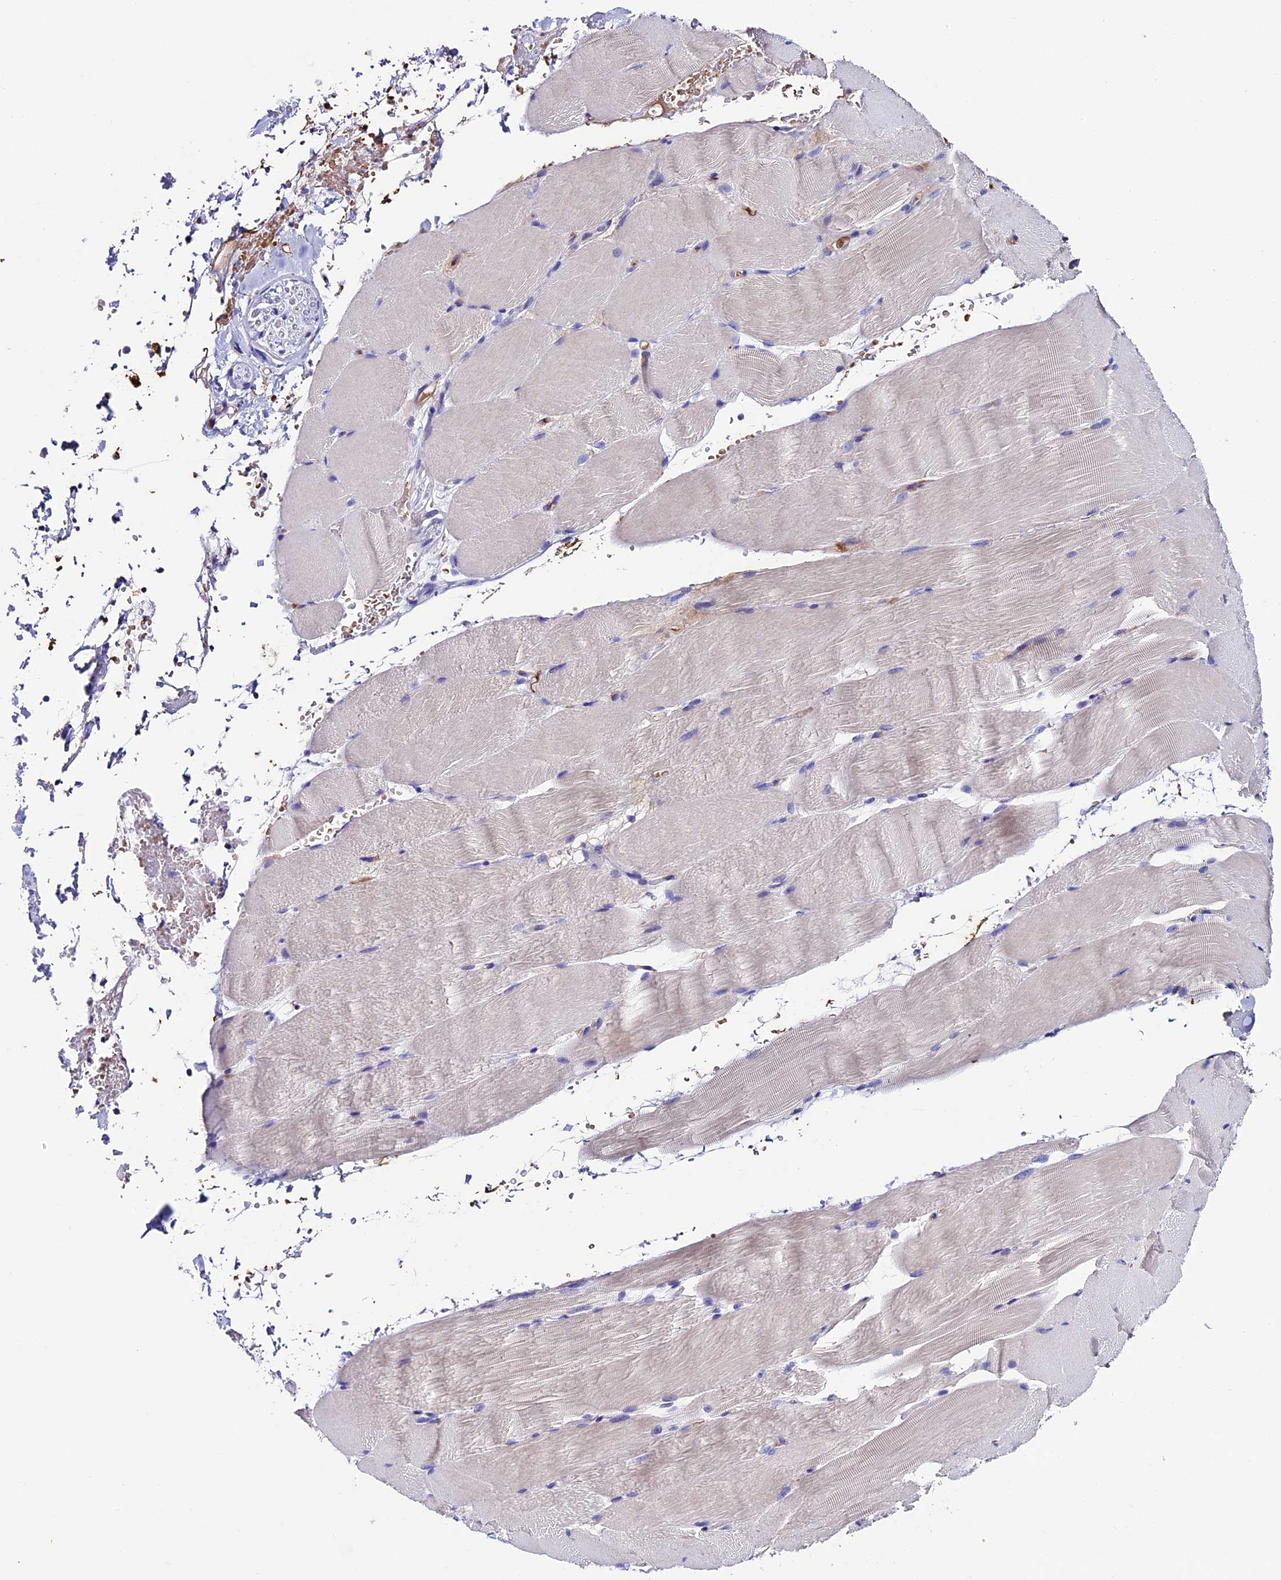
{"staining": {"intensity": "negative", "quantity": "none", "location": "none"}, "tissue": "skeletal muscle", "cell_type": "Myocytes", "image_type": "normal", "snomed": [{"axis": "morphology", "description": "Normal tissue, NOS"}, {"axis": "topography", "description": "Skeletal muscle"}, {"axis": "topography", "description": "Parathyroid gland"}], "caption": "DAB immunohistochemical staining of normal skeletal muscle displays no significant positivity in myocytes.", "gene": "TCP11L2", "patient": {"sex": "female", "age": 37}}